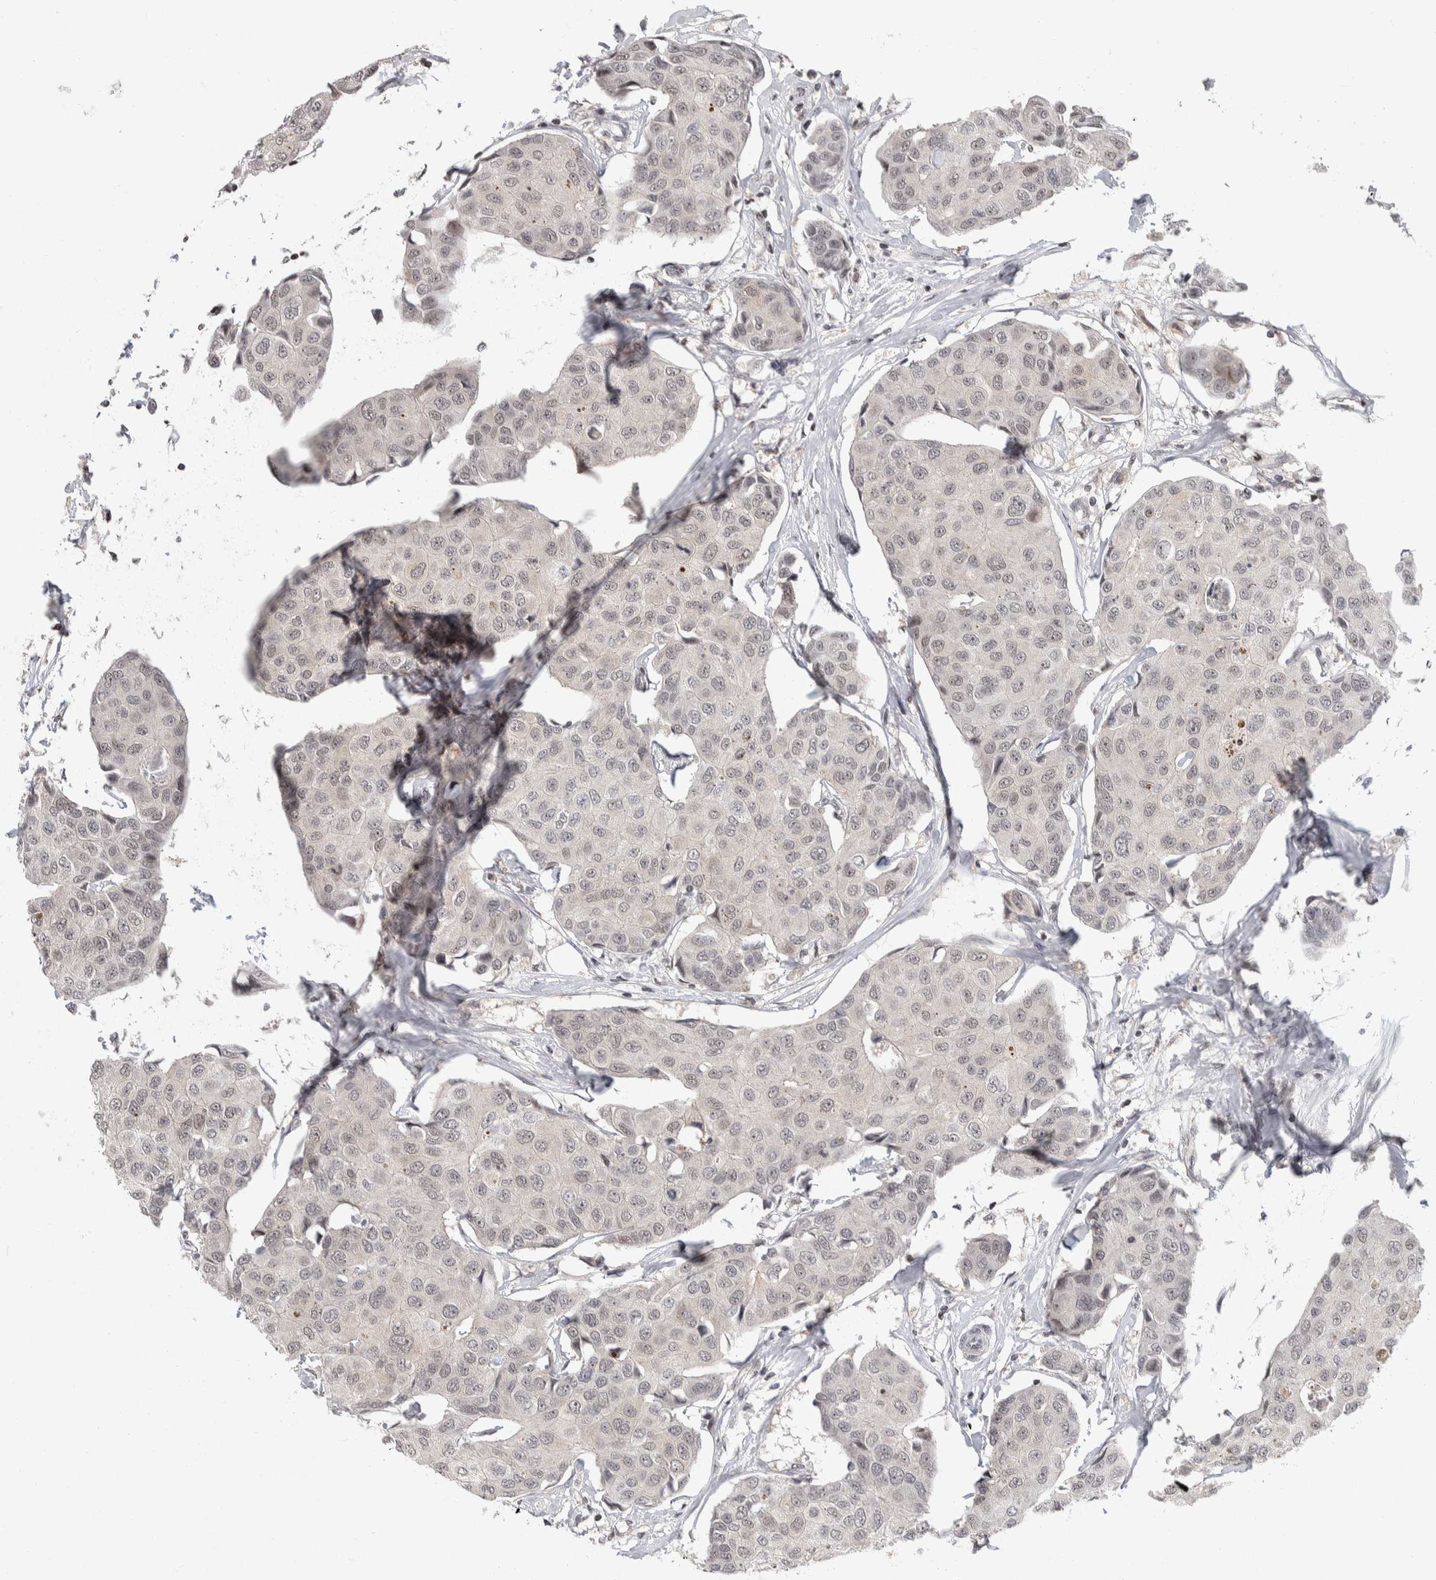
{"staining": {"intensity": "weak", "quantity": "<25%", "location": "nuclear"}, "tissue": "breast cancer", "cell_type": "Tumor cells", "image_type": "cancer", "snomed": [{"axis": "morphology", "description": "Duct carcinoma"}, {"axis": "topography", "description": "Breast"}], "caption": "Breast invasive ductal carcinoma was stained to show a protein in brown. There is no significant staining in tumor cells. The staining was performed using DAB (3,3'-diaminobenzidine) to visualize the protein expression in brown, while the nuclei were stained in blue with hematoxylin (Magnification: 20x).", "gene": "ZSCAN21", "patient": {"sex": "female", "age": 80}}